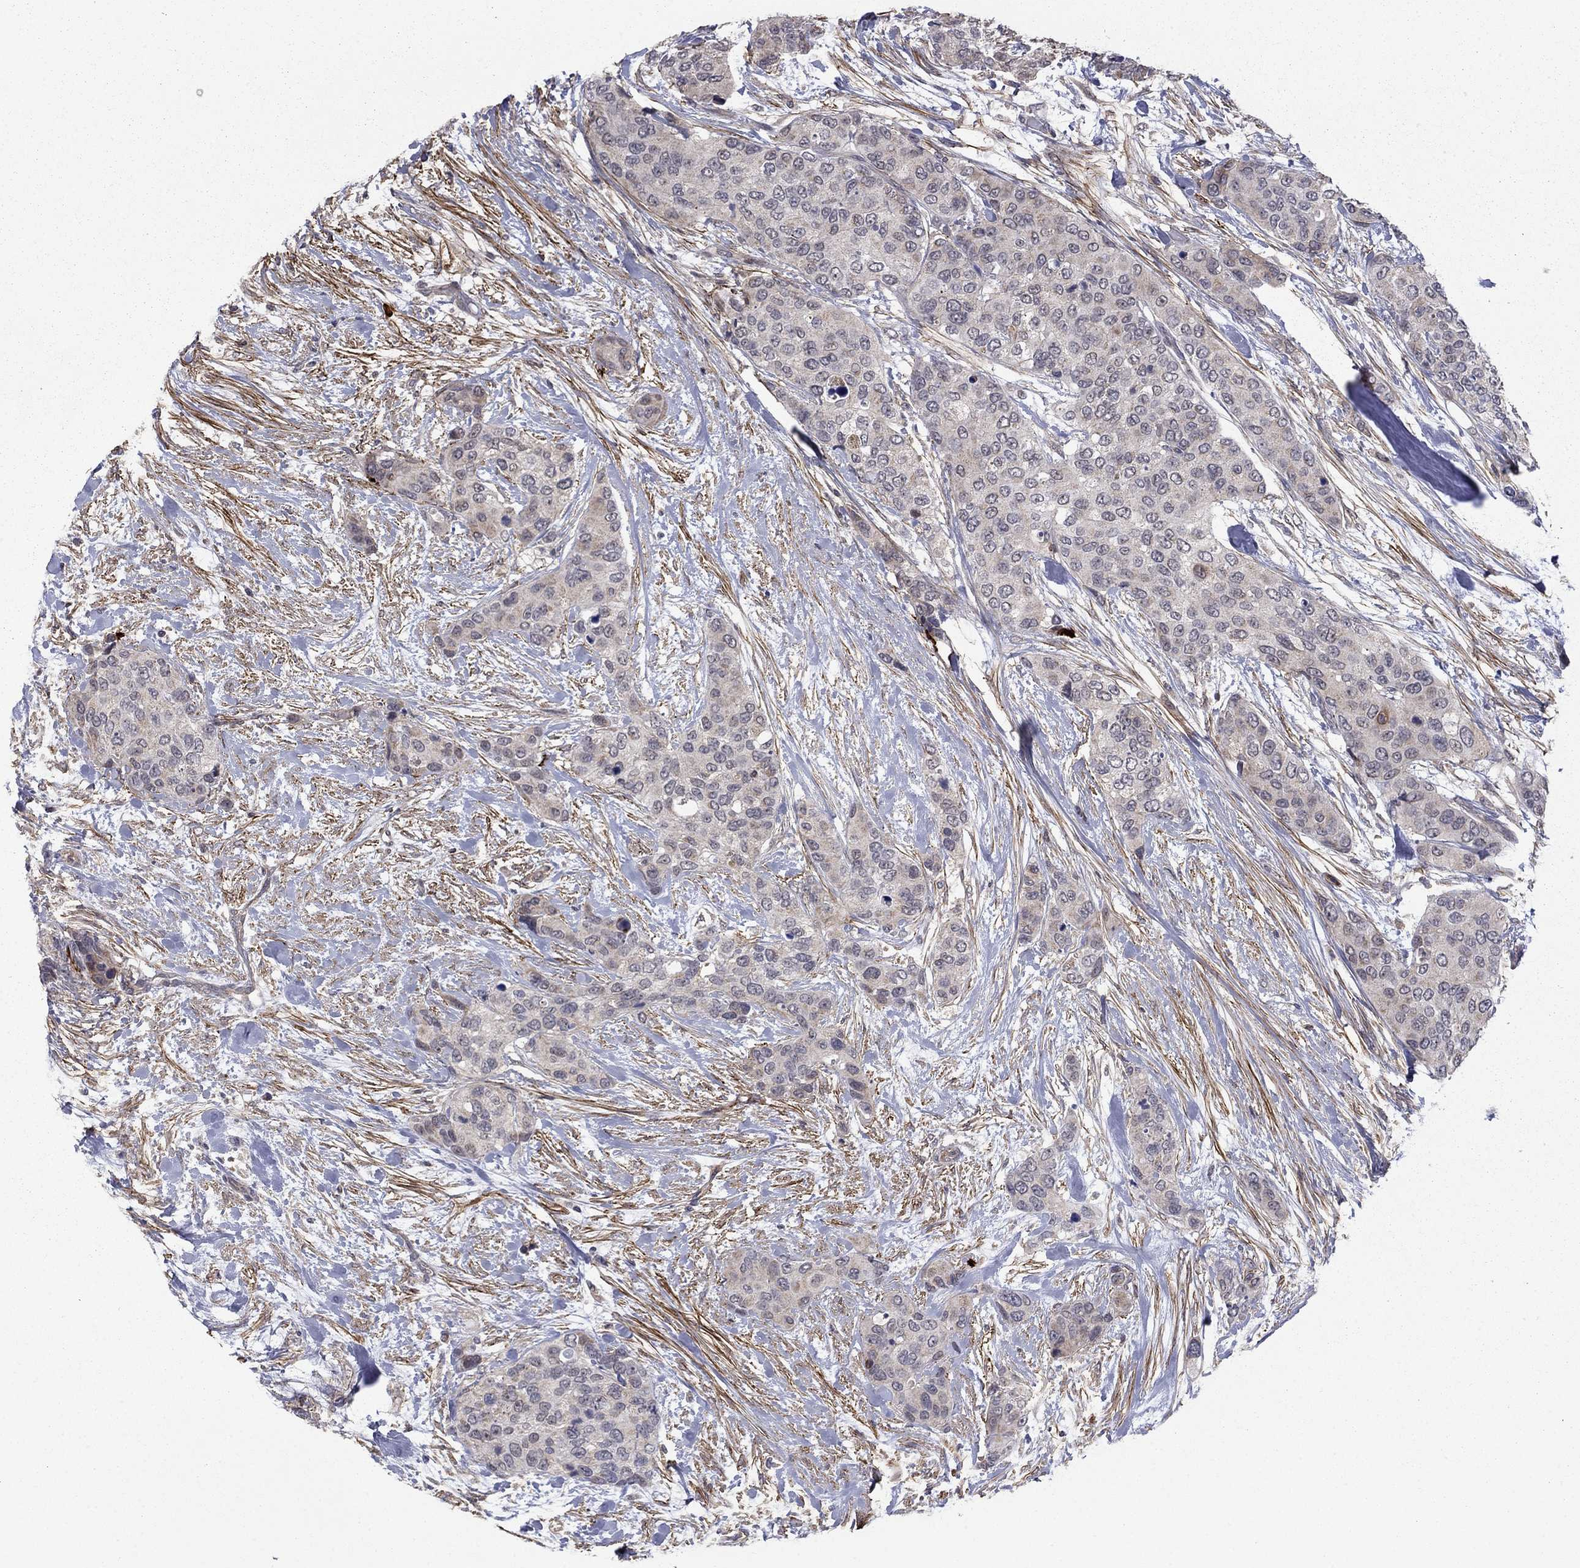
{"staining": {"intensity": "negative", "quantity": "none", "location": "none"}, "tissue": "urothelial cancer", "cell_type": "Tumor cells", "image_type": "cancer", "snomed": [{"axis": "morphology", "description": "Urothelial carcinoma, High grade"}, {"axis": "topography", "description": "Urinary bladder"}], "caption": "Photomicrograph shows no significant protein staining in tumor cells of urothelial carcinoma (high-grade).", "gene": "DOP1B", "patient": {"sex": "male", "age": 77}}